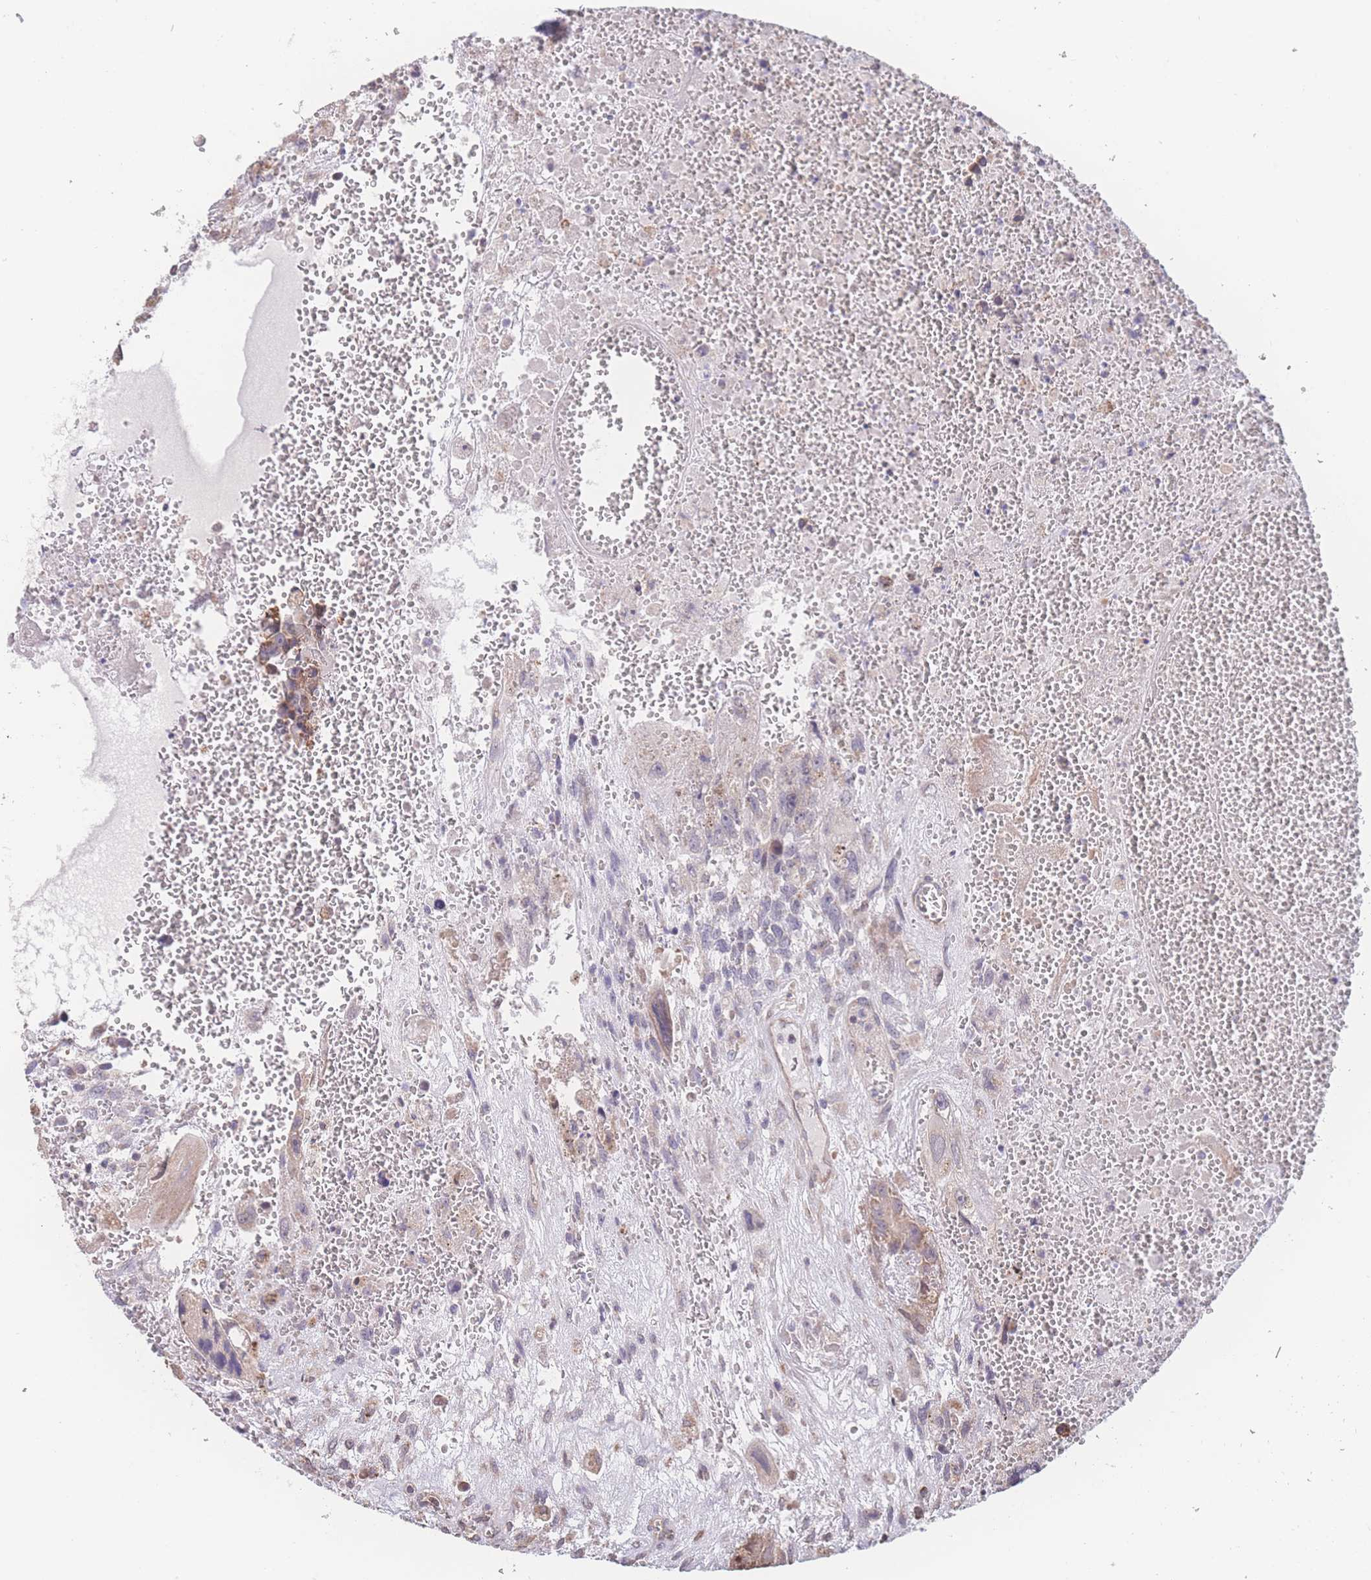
{"staining": {"intensity": "moderate", "quantity": "<25%", "location": "cytoplasmic/membranous"}, "tissue": "testis cancer", "cell_type": "Tumor cells", "image_type": "cancer", "snomed": [{"axis": "morphology", "description": "Carcinoma, Embryonal, NOS"}, {"axis": "topography", "description": "Testis"}], "caption": "DAB immunohistochemical staining of human testis cancer demonstrates moderate cytoplasmic/membranous protein positivity in approximately <25% of tumor cells. The staining is performed using DAB brown chromogen to label protein expression. The nuclei are counter-stained blue using hematoxylin.", "gene": "SGSM3", "patient": {"sex": "male", "age": 28}}